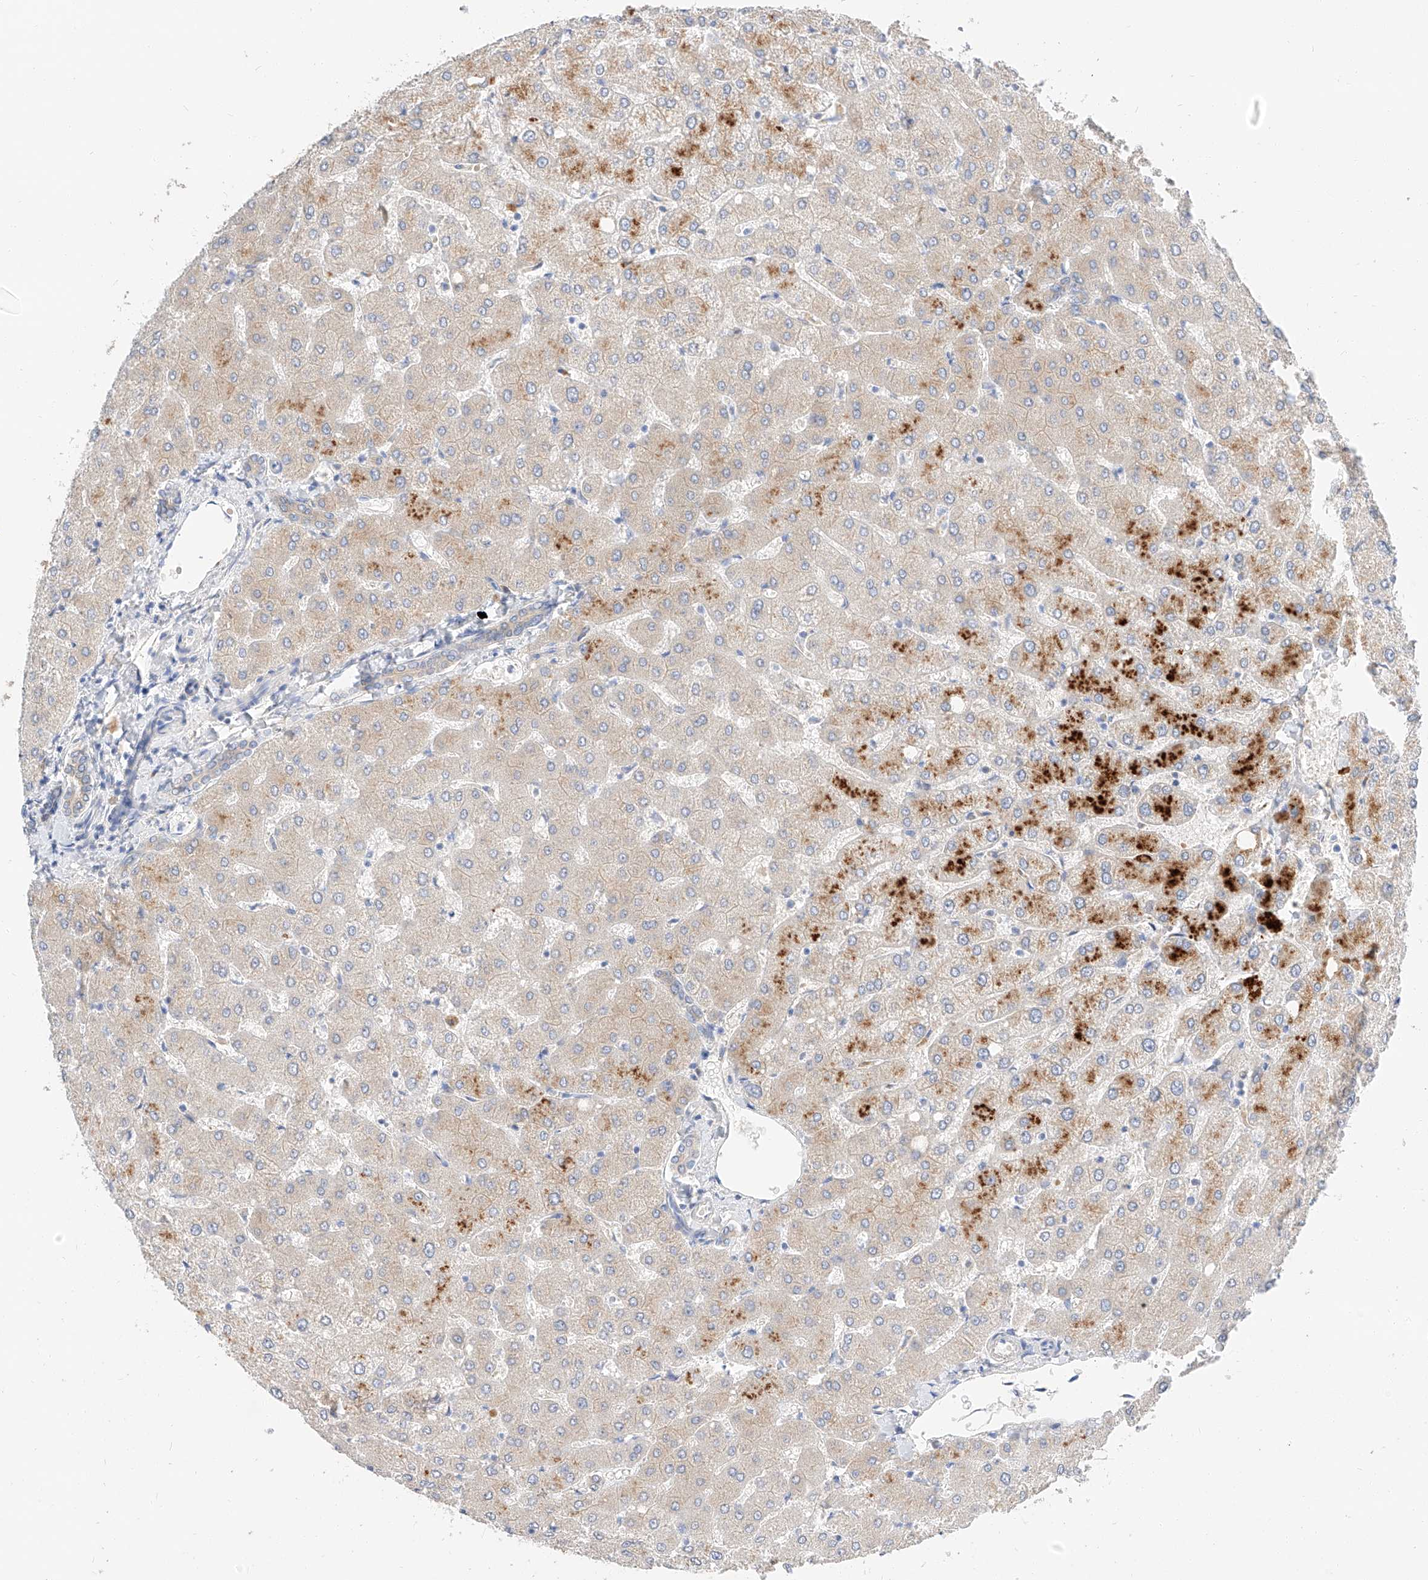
{"staining": {"intensity": "negative", "quantity": "none", "location": "none"}, "tissue": "liver", "cell_type": "Cholangiocytes", "image_type": "normal", "snomed": [{"axis": "morphology", "description": "Normal tissue, NOS"}, {"axis": "topography", "description": "Liver"}], "caption": "The histopathology image demonstrates no significant positivity in cholangiocytes of liver.", "gene": "MAP7", "patient": {"sex": "female", "age": 54}}